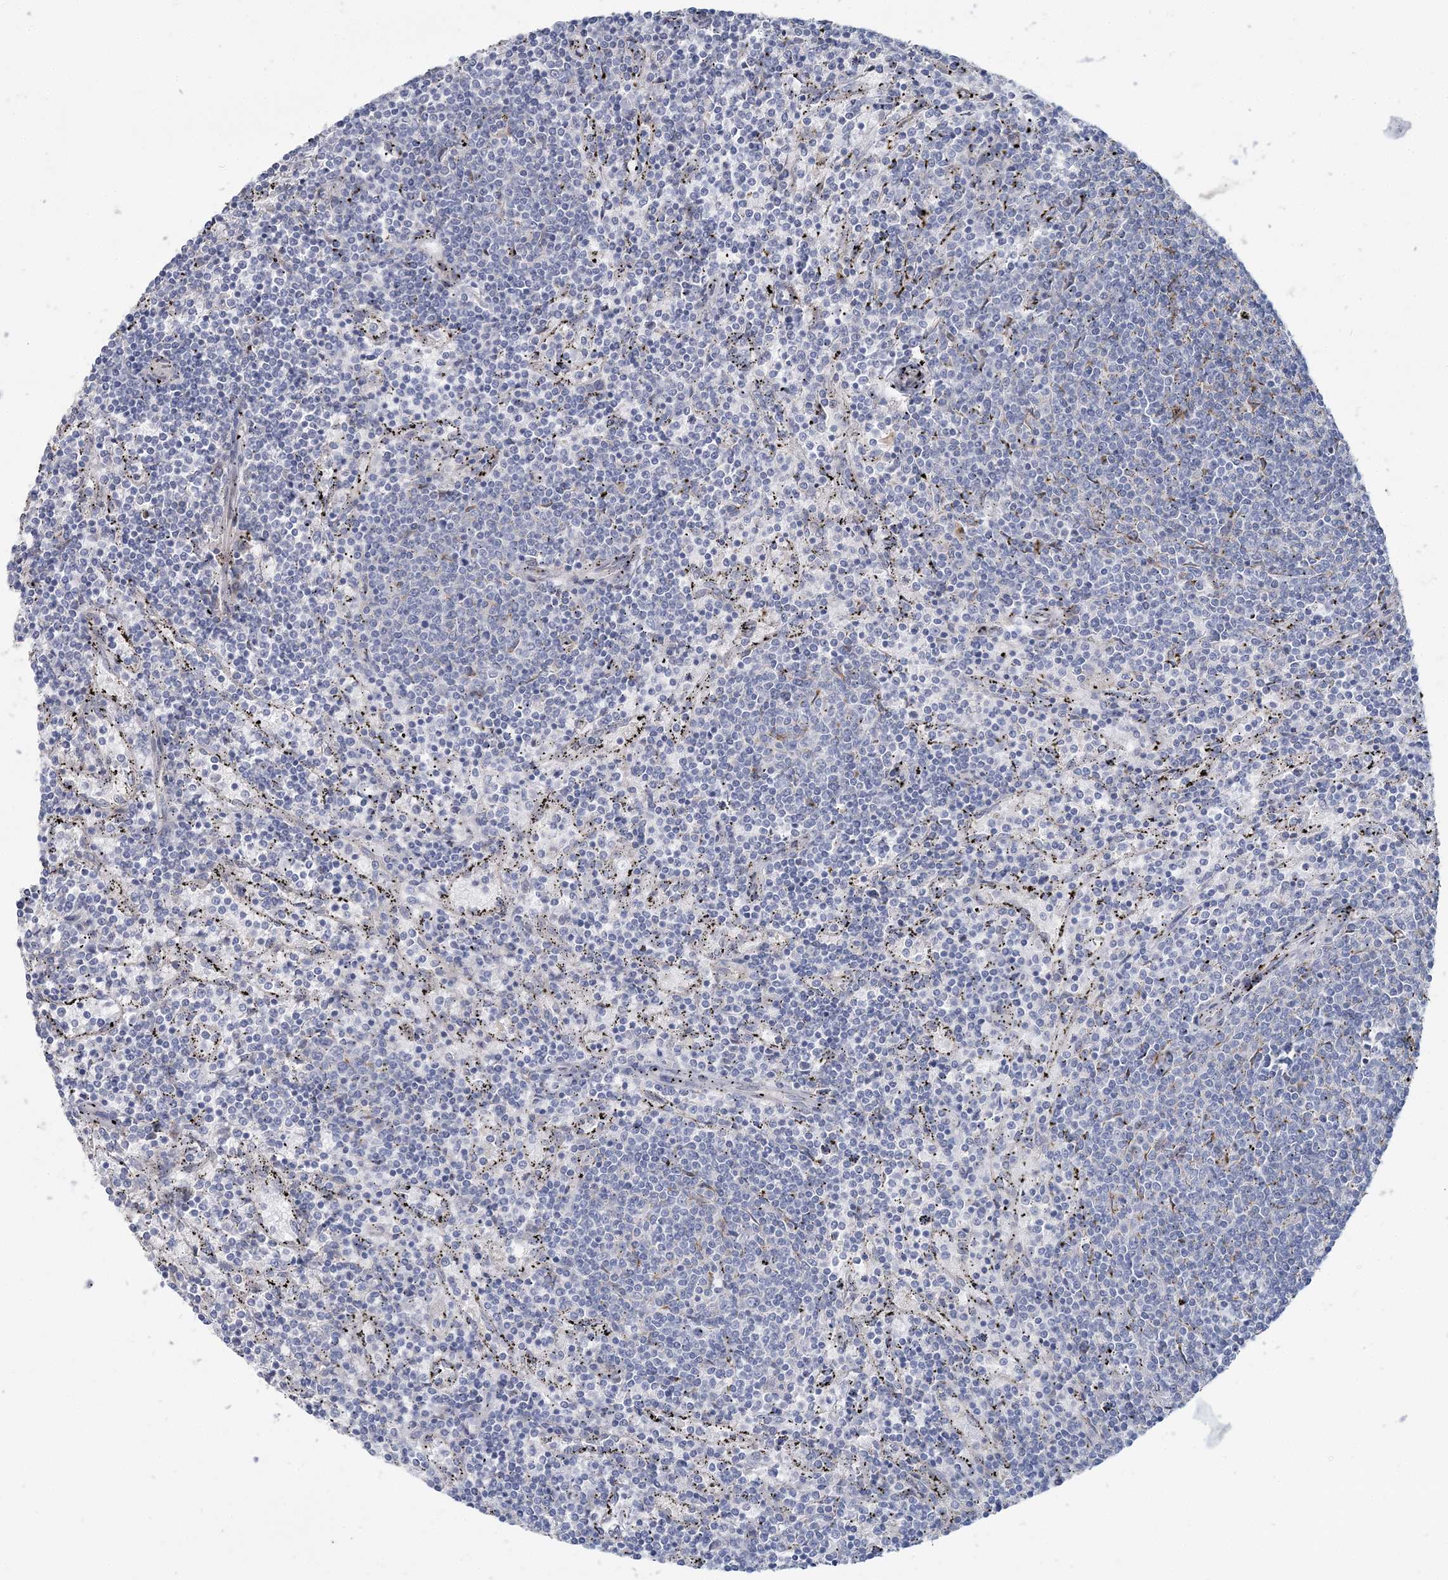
{"staining": {"intensity": "negative", "quantity": "none", "location": "none"}, "tissue": "lymphoma", "cell_type": "Tumor cells", "image_type": "cancer", "snomed": [{"axis": "morphology", "description": "Malignant lymphoma, non-Hodgkin's type, Low grade"}, {"axis": "topography", "description": "Spleen"}], "caption": "Human lymphoma stained for a protein using immunohistochemistry (IHC) reveals no expression in tumor cells.", "gene": "CMBL", "patient": {"sex": "female", "age": 50}}